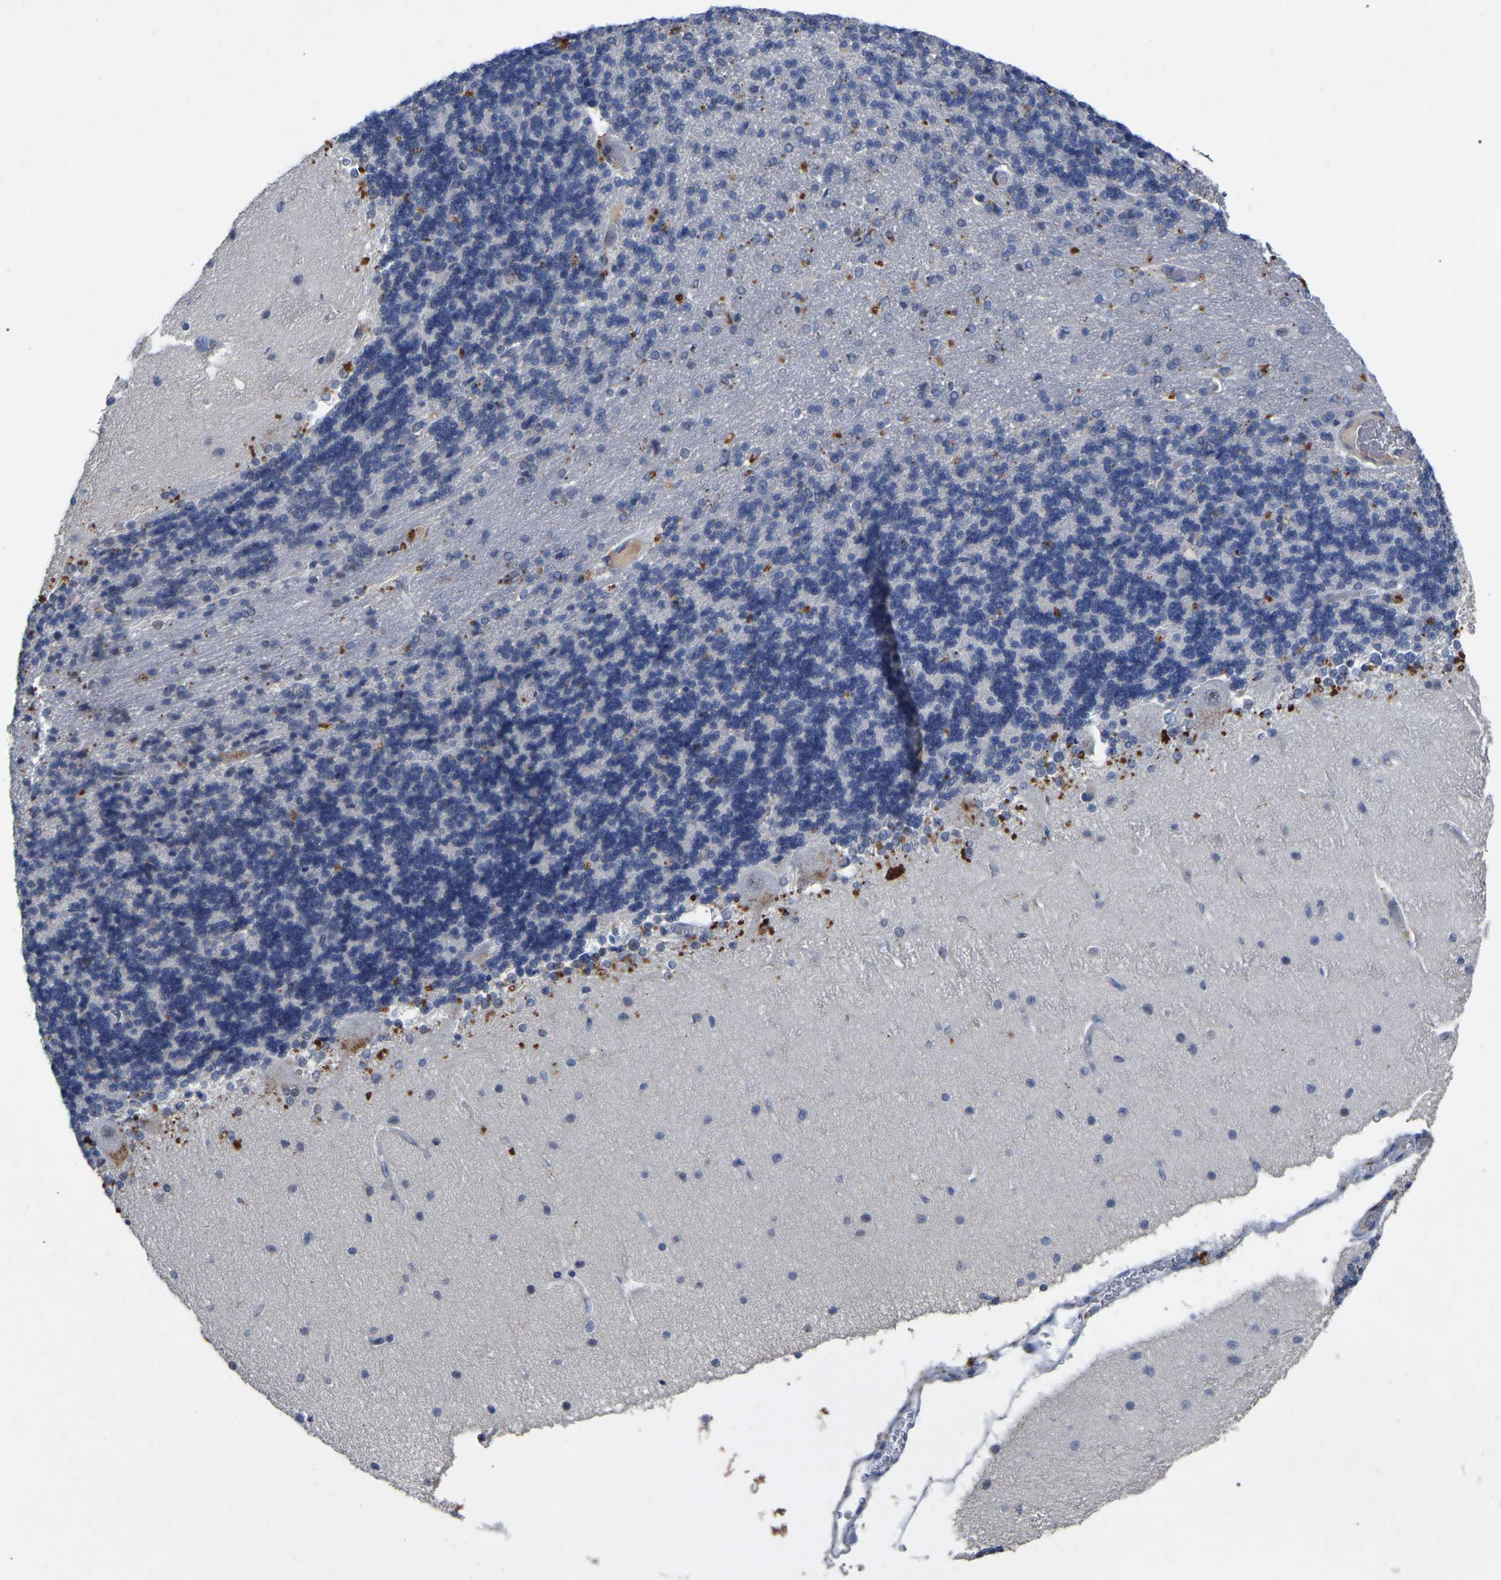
{"staining": {"intensity": "negative", "quantity": "none", "location": "none"}, "tissue": "cerebellum", "cell_type": "Cells in granular layer", "image_type": "normal", "snomed": [{"axis": "morphology", "description": "Normal tissue, NOS"}, {"axis": "topography", "description": "Cerebellum"}], "caption": "The histopathology image shows no staining of cells in granular layer in unremarkable cerebellum.", "gene": "SMPD2", "patient": {"sex": "female", "age": 54}}